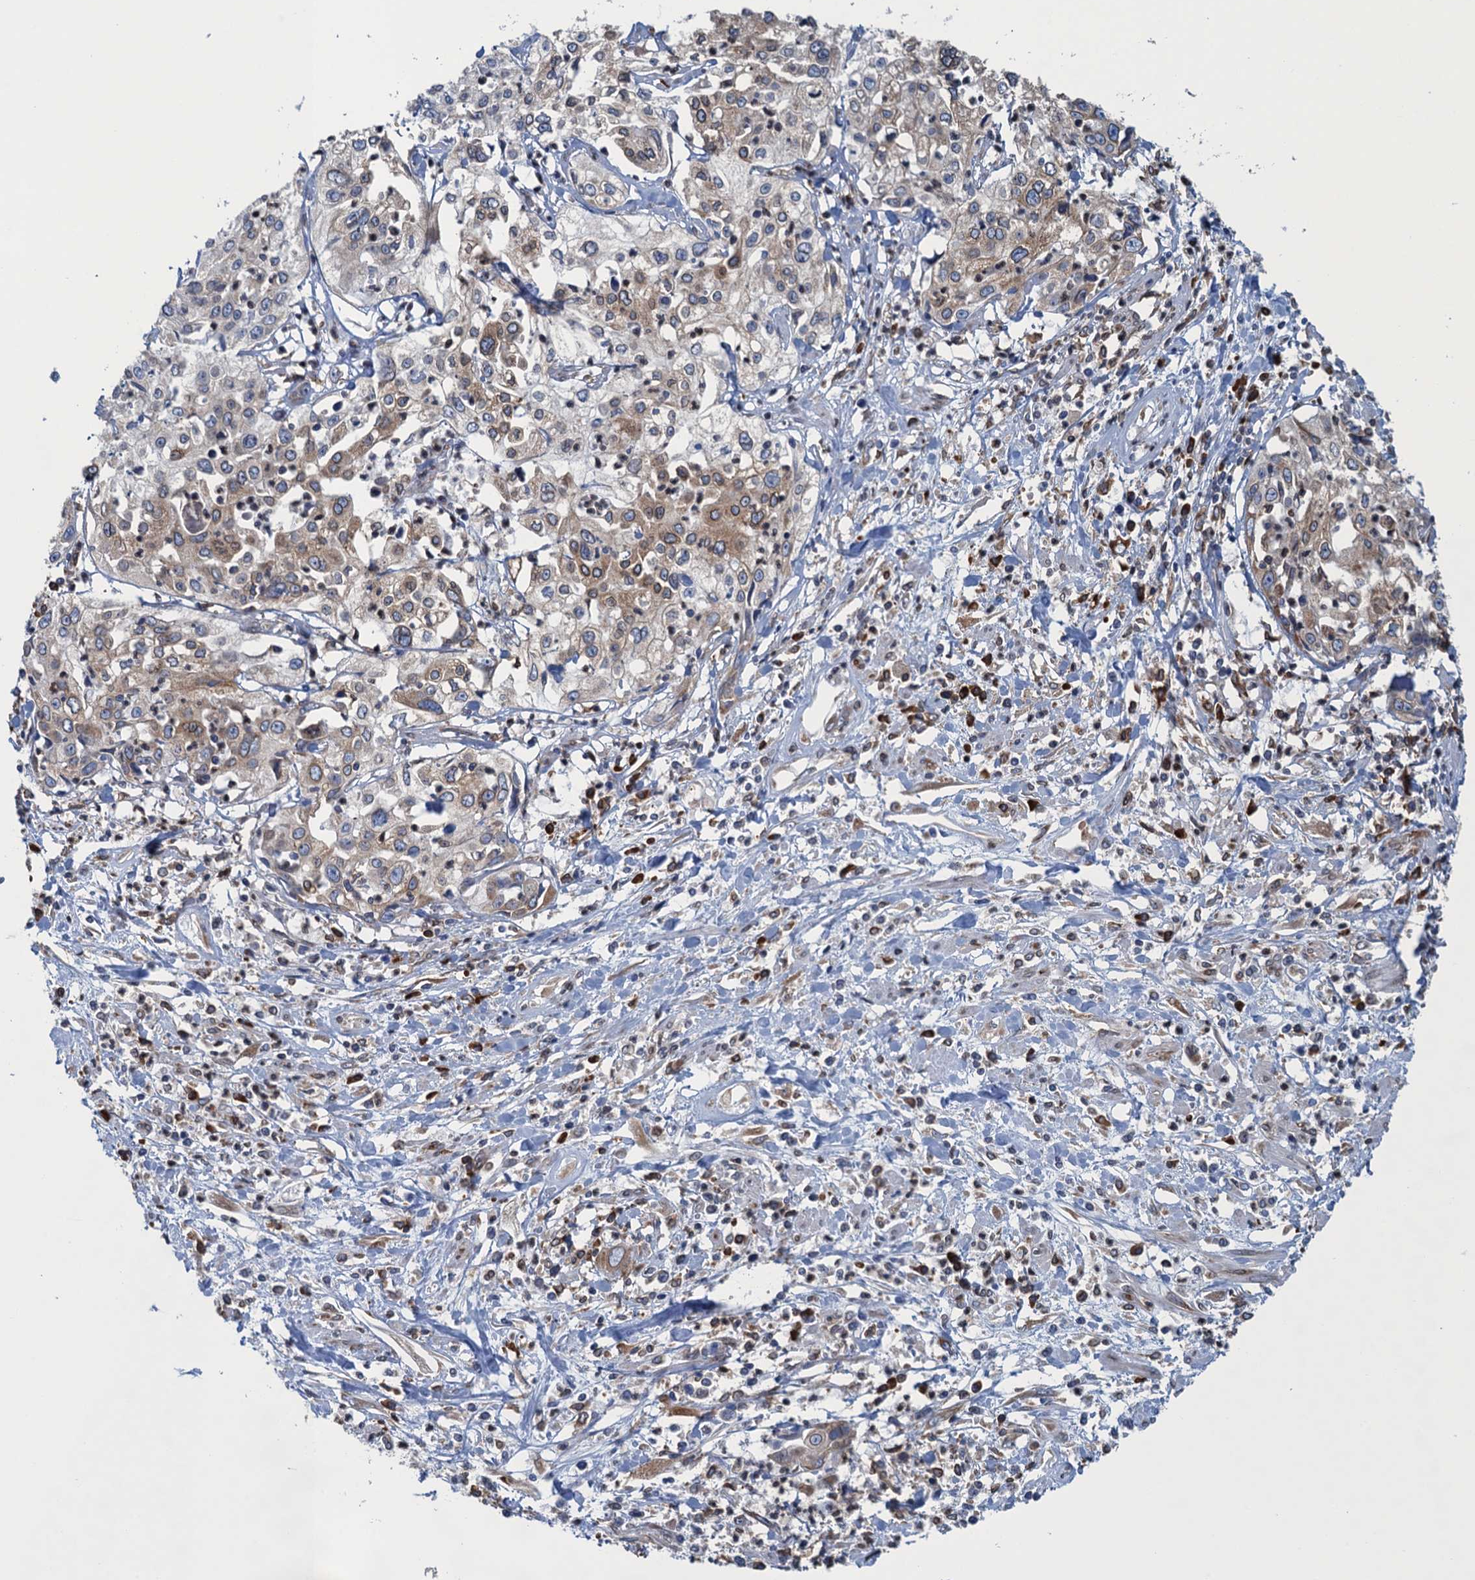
{"staining": {"intensity": "moderate", "quantity": "25%-75%", "location": "cytoplasmic/membranous"}, "tissue": "cervical cancer", "cell_type": "Tumor cells", "image_type": "cancer", "snomed": [{"axis": "morphology", "description": "Squamous cell carcinoma, NOS"}, {"axis": "topography", "description": "Cervix"}], "caption": "An IHC micrograph of tumor tissue is shown. Protein staining in brown shows moderate cytoplasmic/membranous positivity in cervical cancer within tumor cells.", "gene": "TMEM205", "patient": {"sex": "female", "age": 31}}